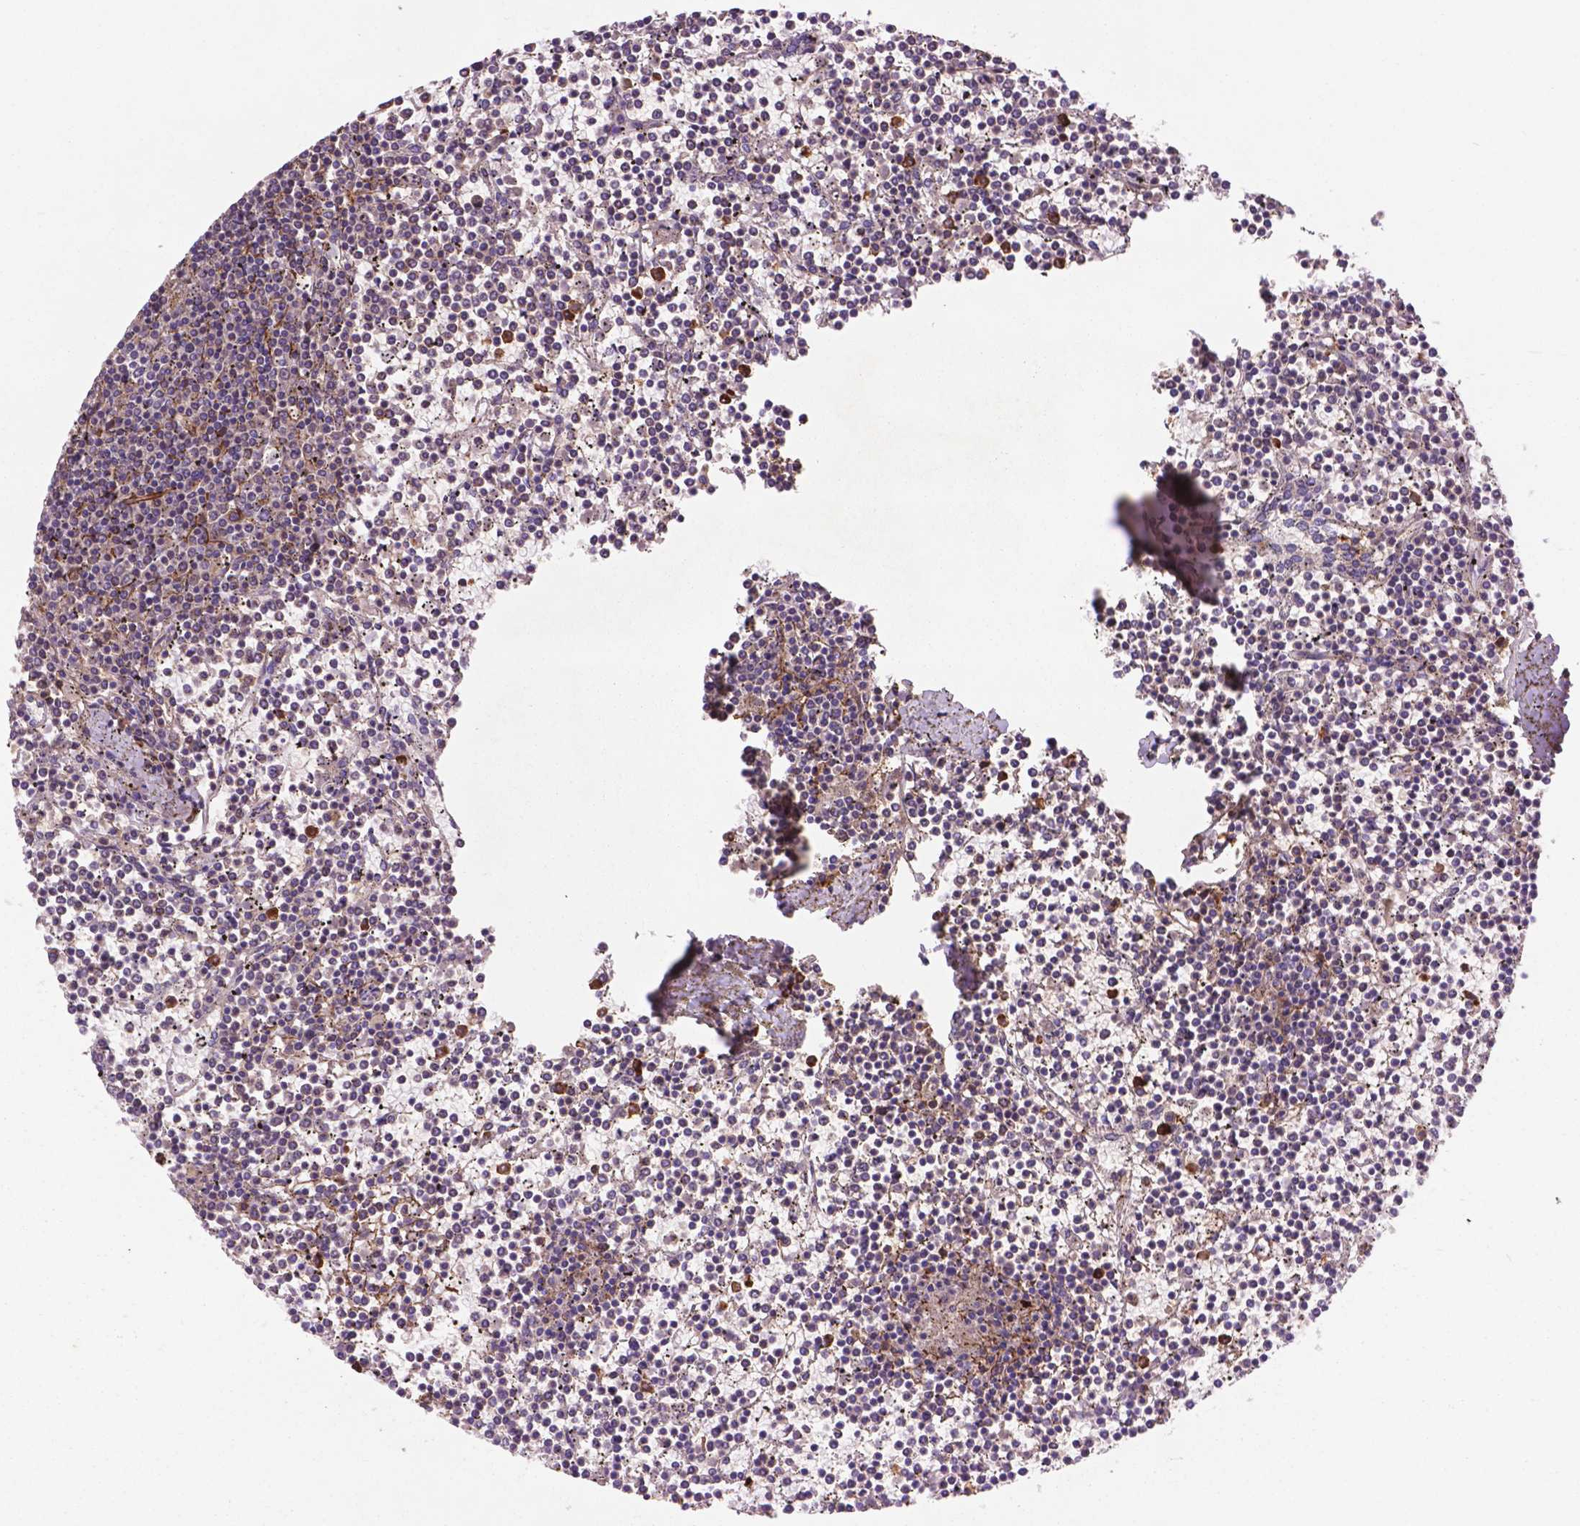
{"staining": {"intensity": "negative", "quantity": "none", "location": "none"}, "tissue": "lymphoma", "cell_type": "Tumor cells", "image_type": "cancer", "snomed": [{"axis": "morphology", "description": "Malignant lymphoma, non-Hodgkin's type, Low grade"}, {"axis": "topography", "description": "Spleen"}], "caption": "A micrograph of lymphoma stained for a protein exhibits no brown staining in tumor cells. Brightfield microscopy of immunohistochemistry stained with DAB (brown) and hematoxylin (blue), captured at high magnification.", "gene": "LRRC3C", "patient": {"sex": "female", "age": 19}}